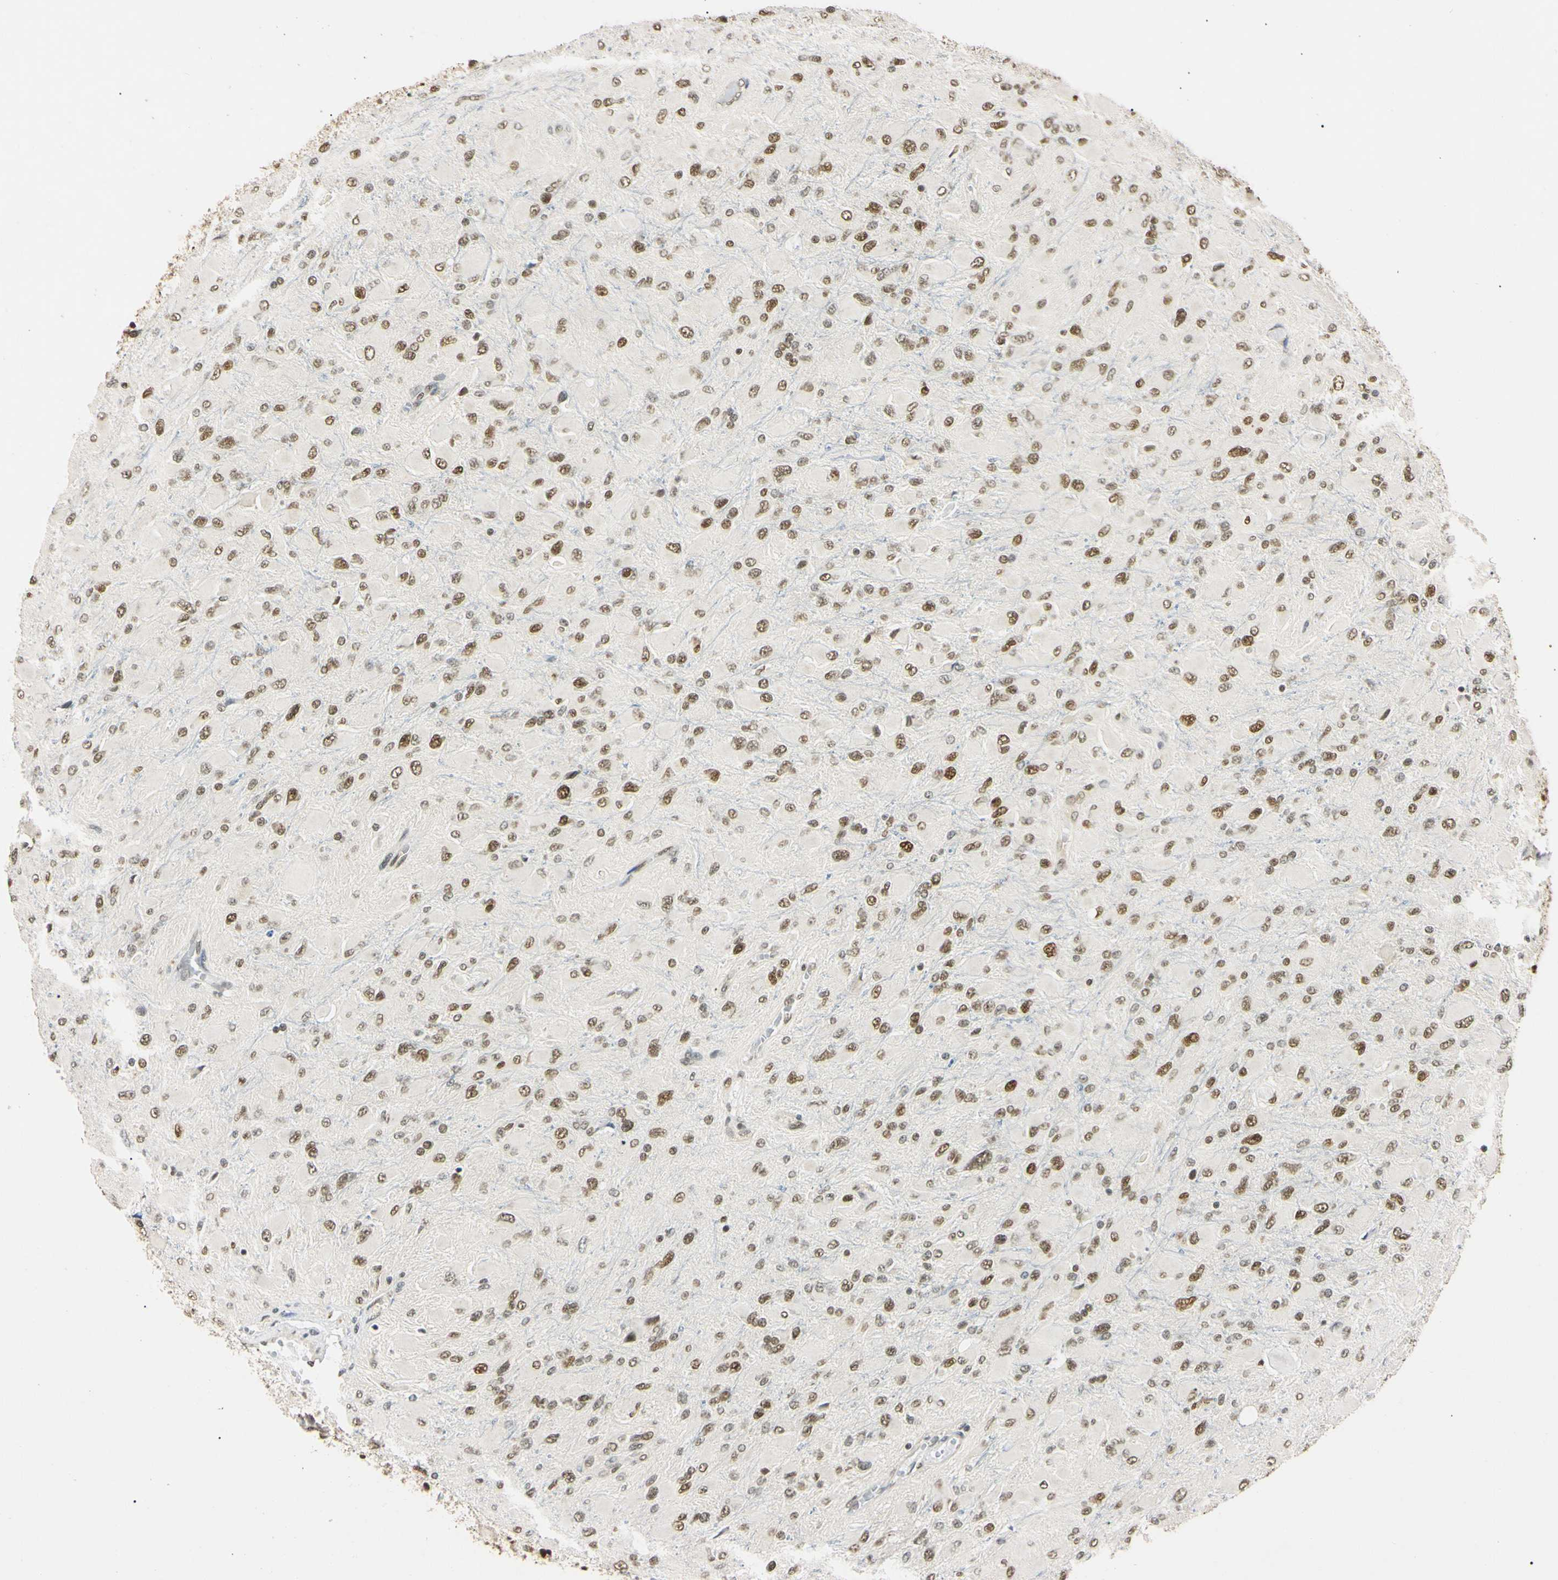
{"staining": {"intensity": "moderate", "quantity": ">75%", "location": "nuclear"}, "tissue": "glioma", "cell_type": "Tumor cells", "image_type": "cancer", "snomed": [{"axis": "morphology", "description": "Glioma, malignant, High grade"}, {"axis": "topography", "description": "Cerebral cortex"}], "caption": "Protein staining of malignant glioma (high-grade) tissue shows moderate nuclear positivity in about >75% of tumor cells.", "gene": "SMARCA5", "patient": {"sex": "female", "age": 36}}